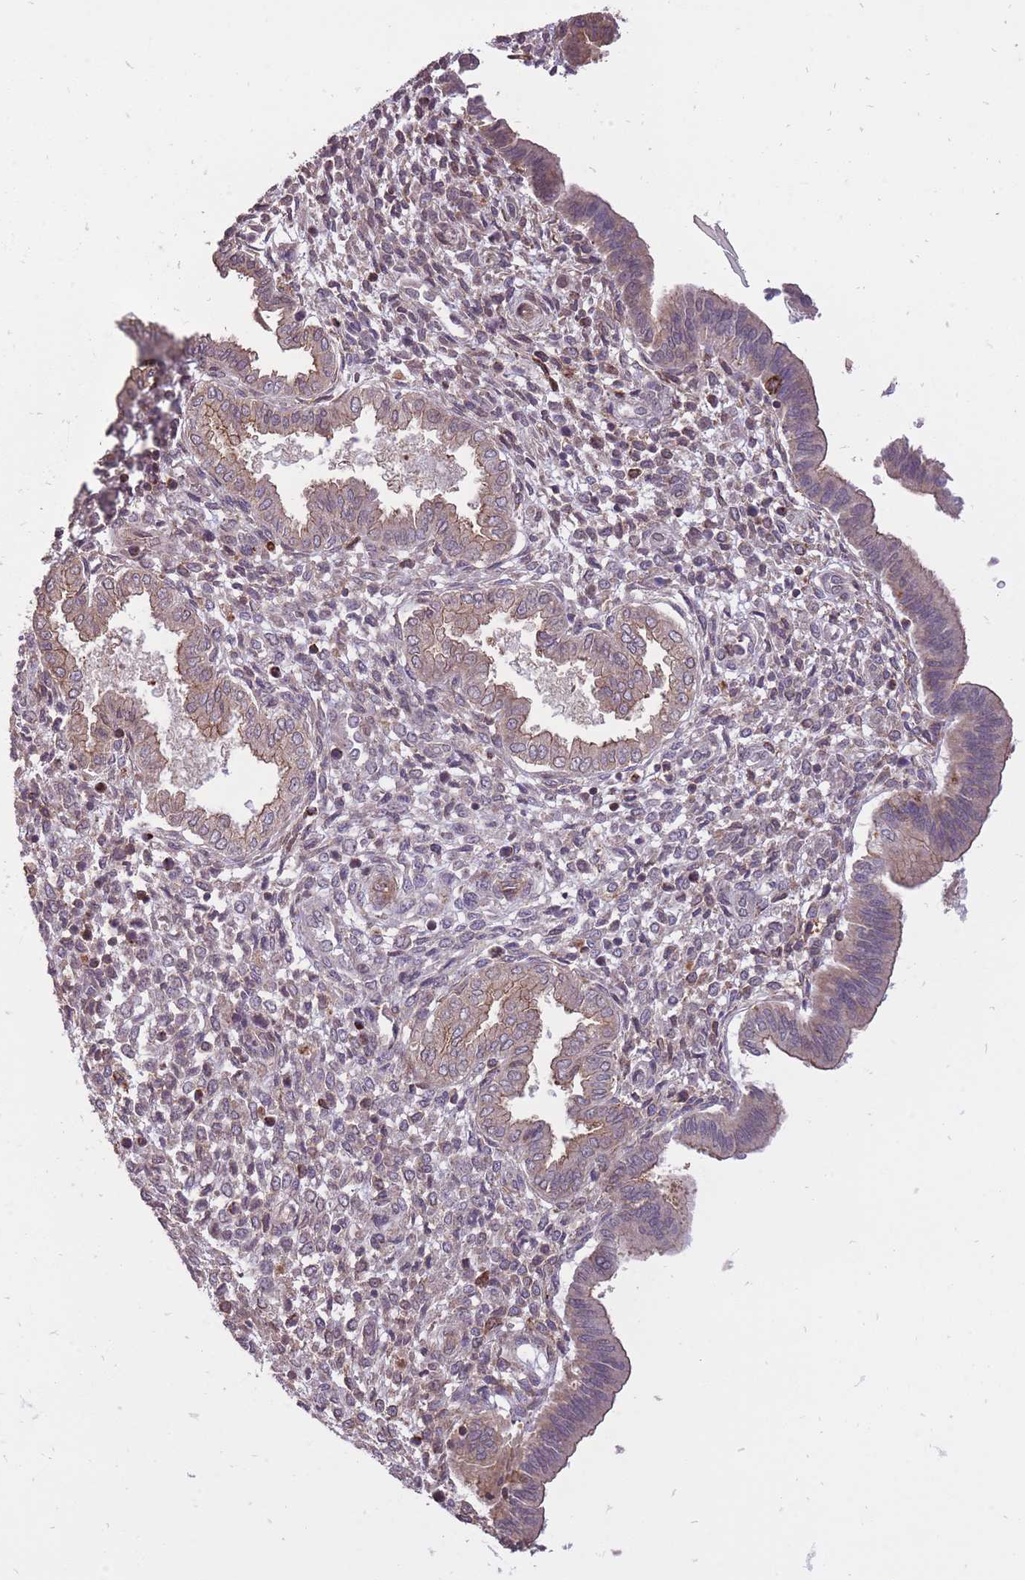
{"staining": {"intensity": "weak", "quantity": "<25%", "location": "cytoplasmic/membranous"}, "tissue": "endometrium", "cell_type": "Cells in endometrial stroma", "image_type": "normal", "snomed": [{"axis": "morphology", "description": "Normal tissue, NOS"}, {"axis": "topography", "description": "Endometrium"}], "caption": "The photomicrograph displays no significant staining in cells in endometrial stroma of endometrium.", "gene": "TET3", "patient": {"sex": "female", "age": 24}}